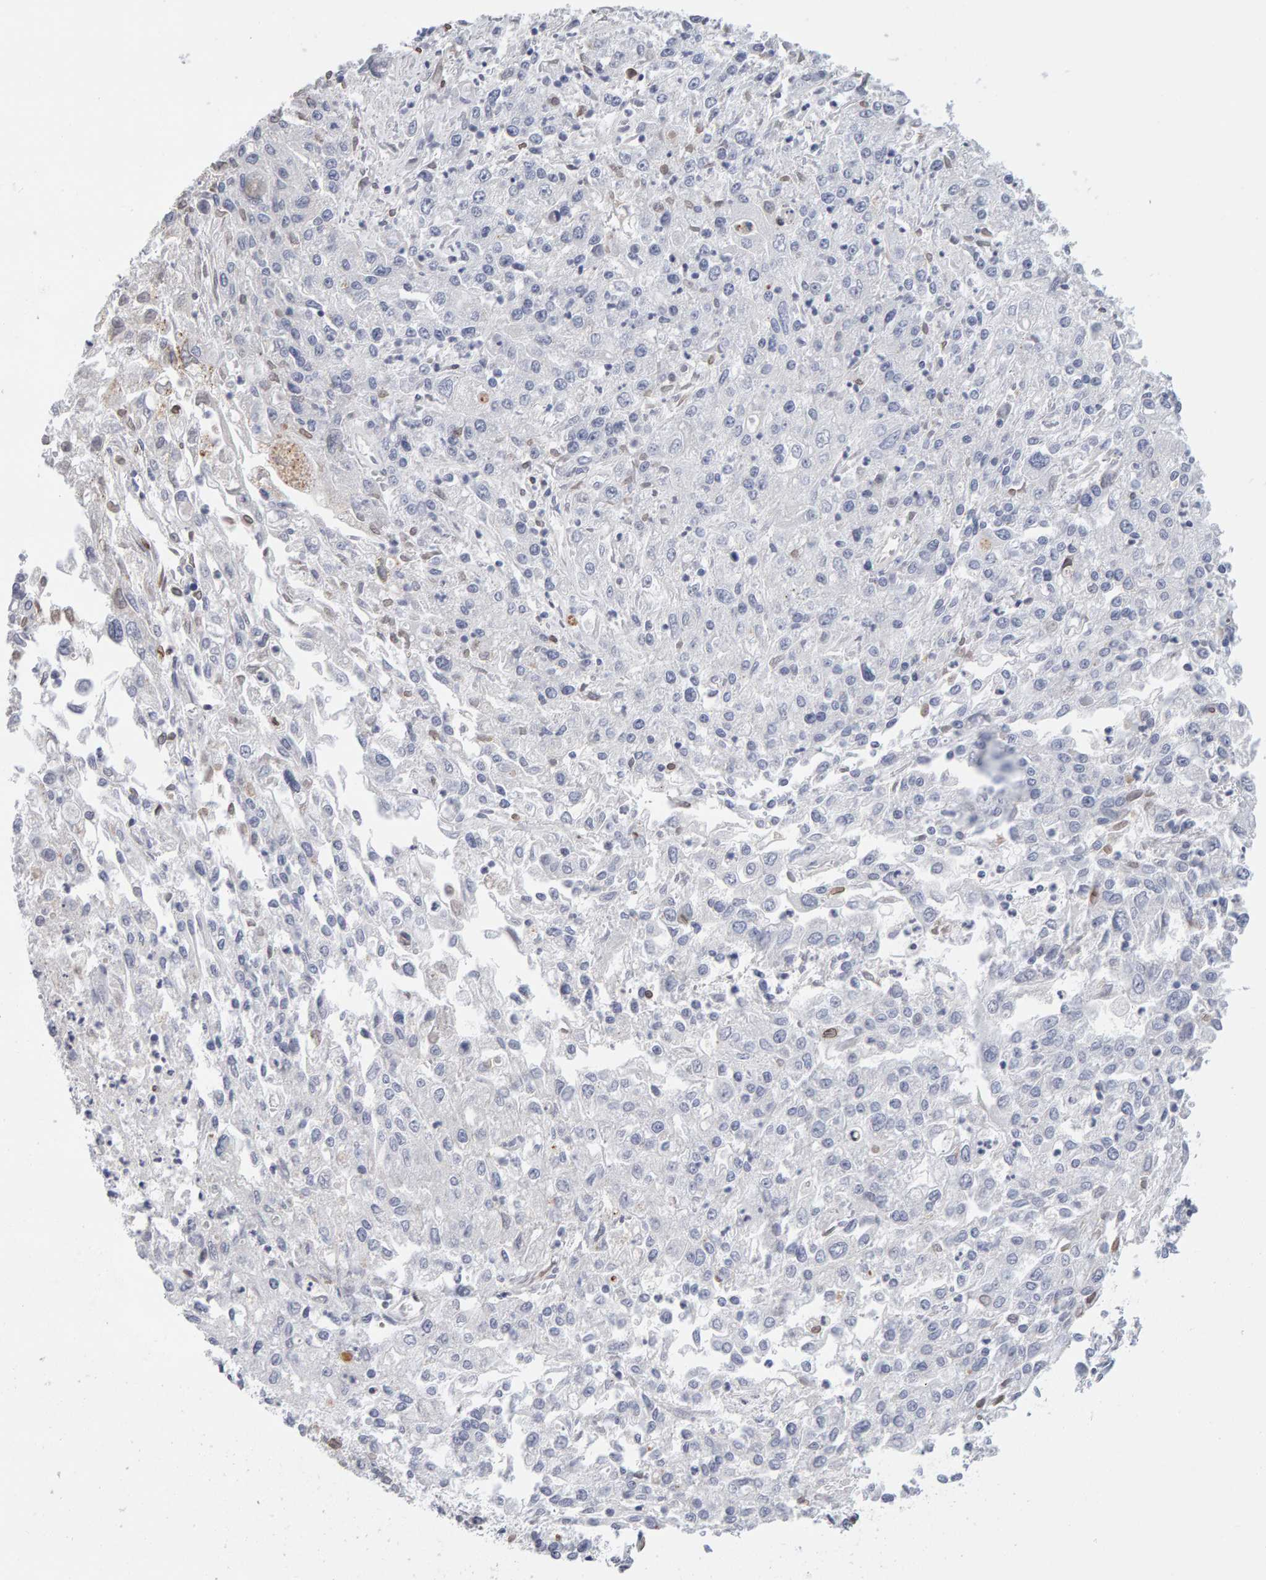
{"staining": {"intensity": "negative", "quantity": "none", "location": "none"}, "tissue": "endometrial cancer", "cell_type": "Tumor cells", "image_type": "cancer", "snomed": [{"axis": "morphology", "description": "Adenocarcinoma, NOS"}, {"axis": "topography", "description": "Endometrium"}], "caption": "Immunohistochemistry photomicrograph of neoplastic tissue: endometrial cancer stained with DAB exhibits no significant protein expression in tumor cells.", "gene": "METRNL", "patient": {"sex": "female", "age": 49}}